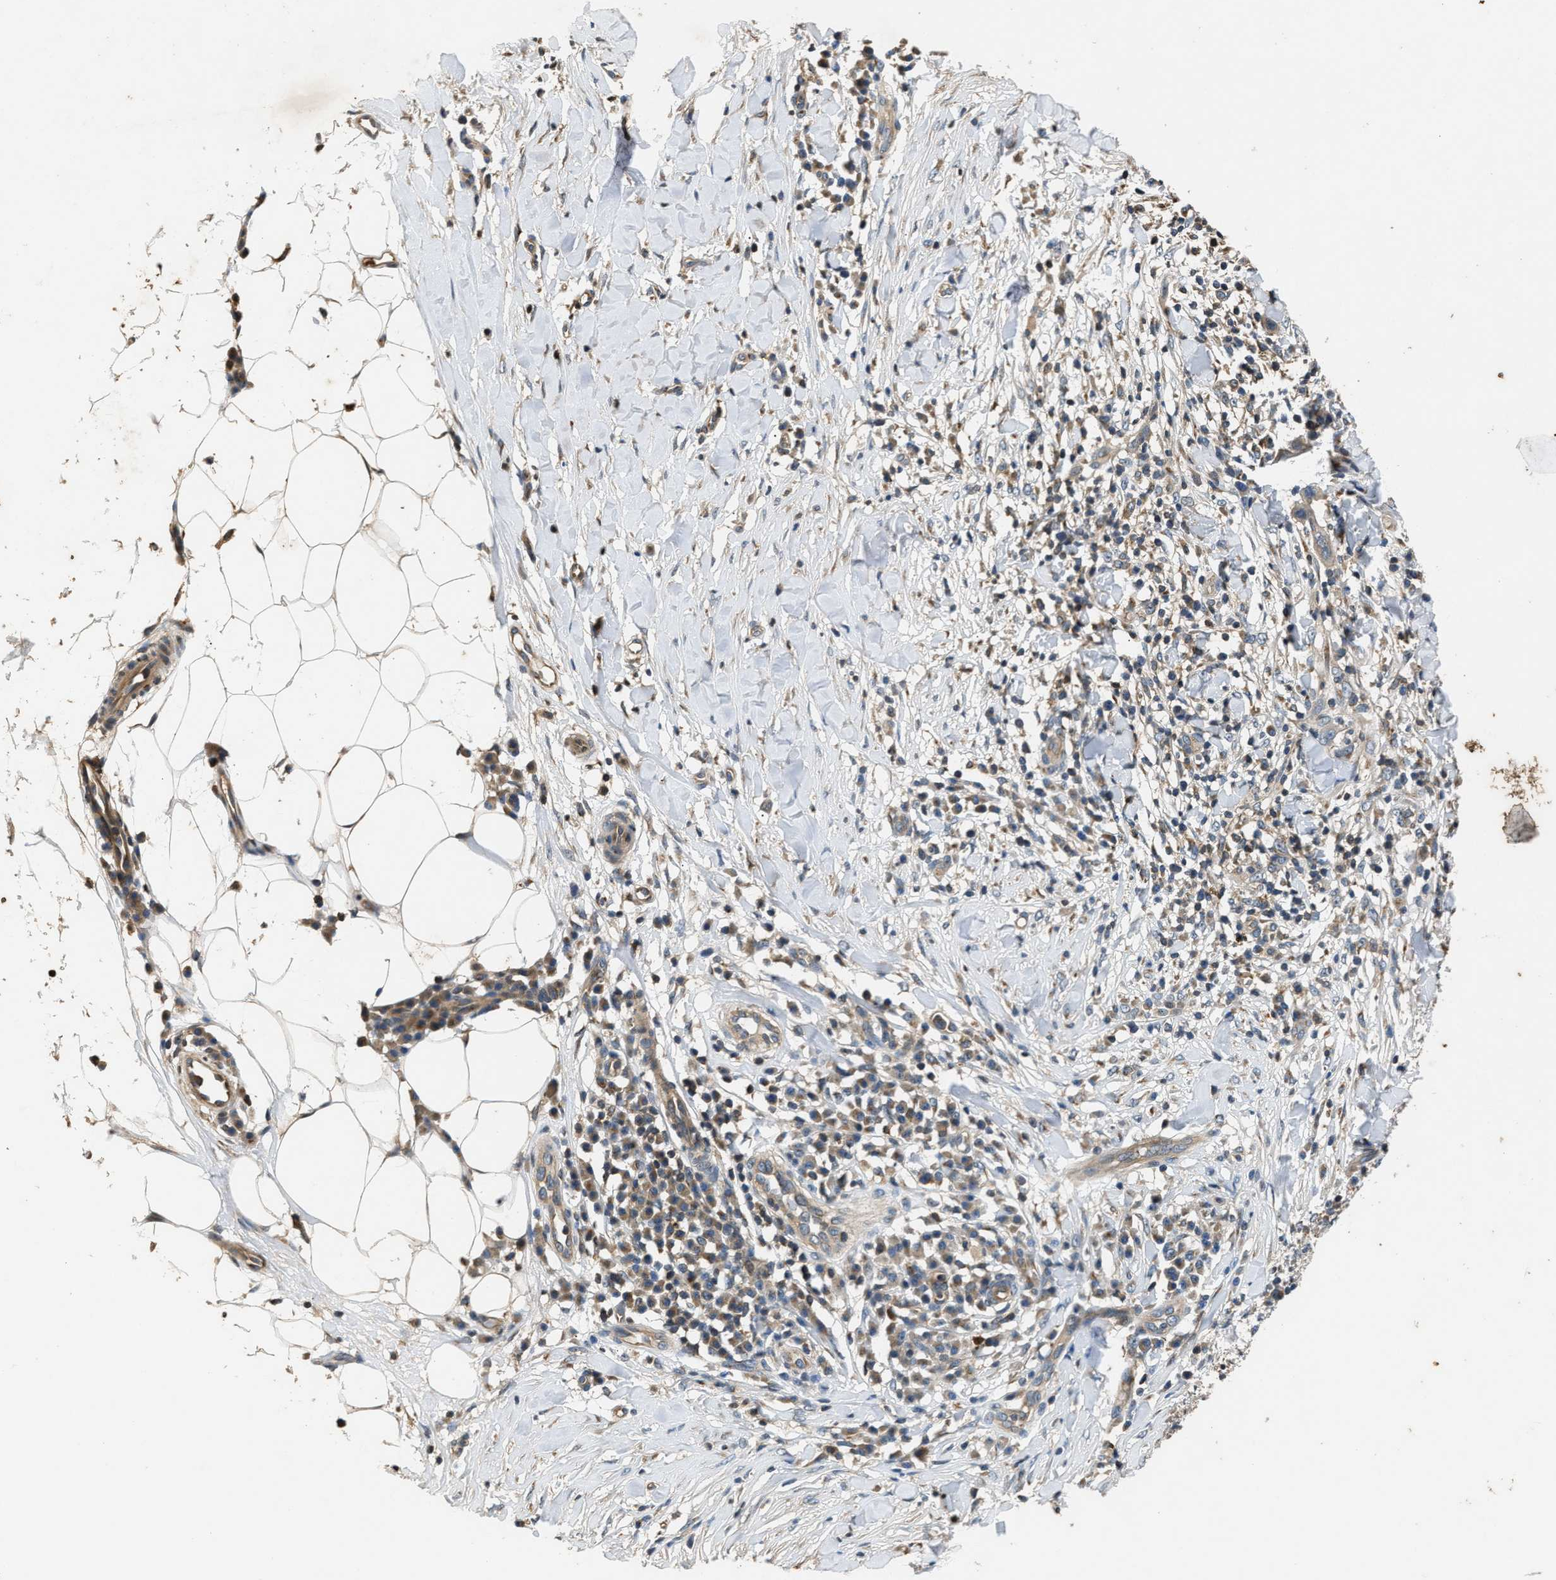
{"staining": {"intensity": "negative", "quantity": "none", "location": "none"}, "tissue": "skin cancer", "cell_type": "Tumor cells", "image_type": "cancer", "snomed": [{"axis": "morphology", "description": "Squamous cell carcinoma, NOS"}, {"axis": "topography", "description": "Skin"}], "caption": "Immunohistochemical staining of skin squamous cell carcinoma displays no significant positivity in tumor cells.", "gene": "CHUK", "patient": {"sex": "male", "age": 24}}